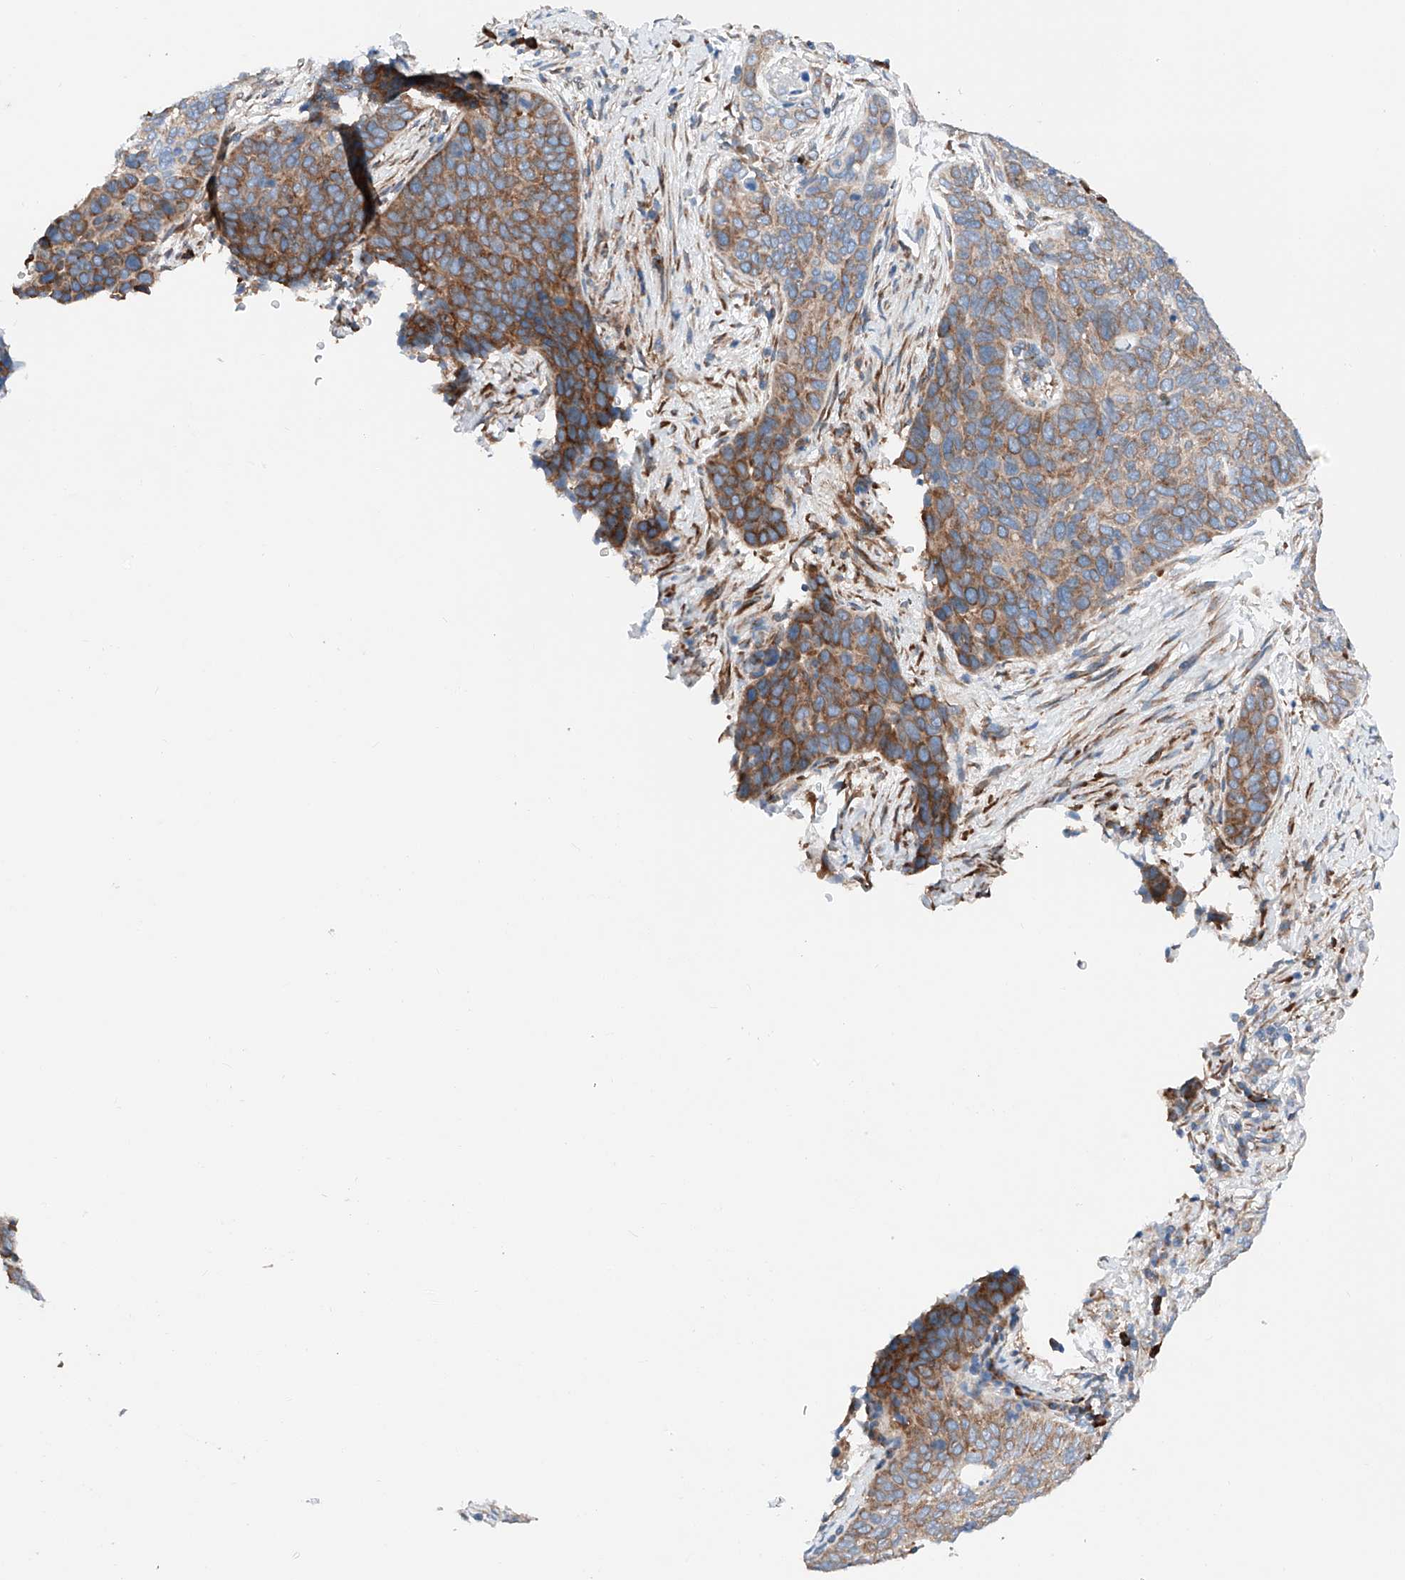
{"staining": {"intensity": "moderate", "quantity": ">75%", "location": "cytoplasmic/membranous"}, "tissue": "cervical cancer", "cell_type": "Tumor cells", "image_type": "cancer", "snomed": [{"axis": "morphology", "description": "Squamous cell carcinoma, NOS"}, {"axis": "topography", "description": "Cervix"}], "caption": "This is an image of IHC staining of cervical squamous cell carcinoma, which shows moderate expression in the cytoplasmic/membranous of tumor cells.", "gene": "CRELD1", "patient": {"sex": "female", "age": 60}}